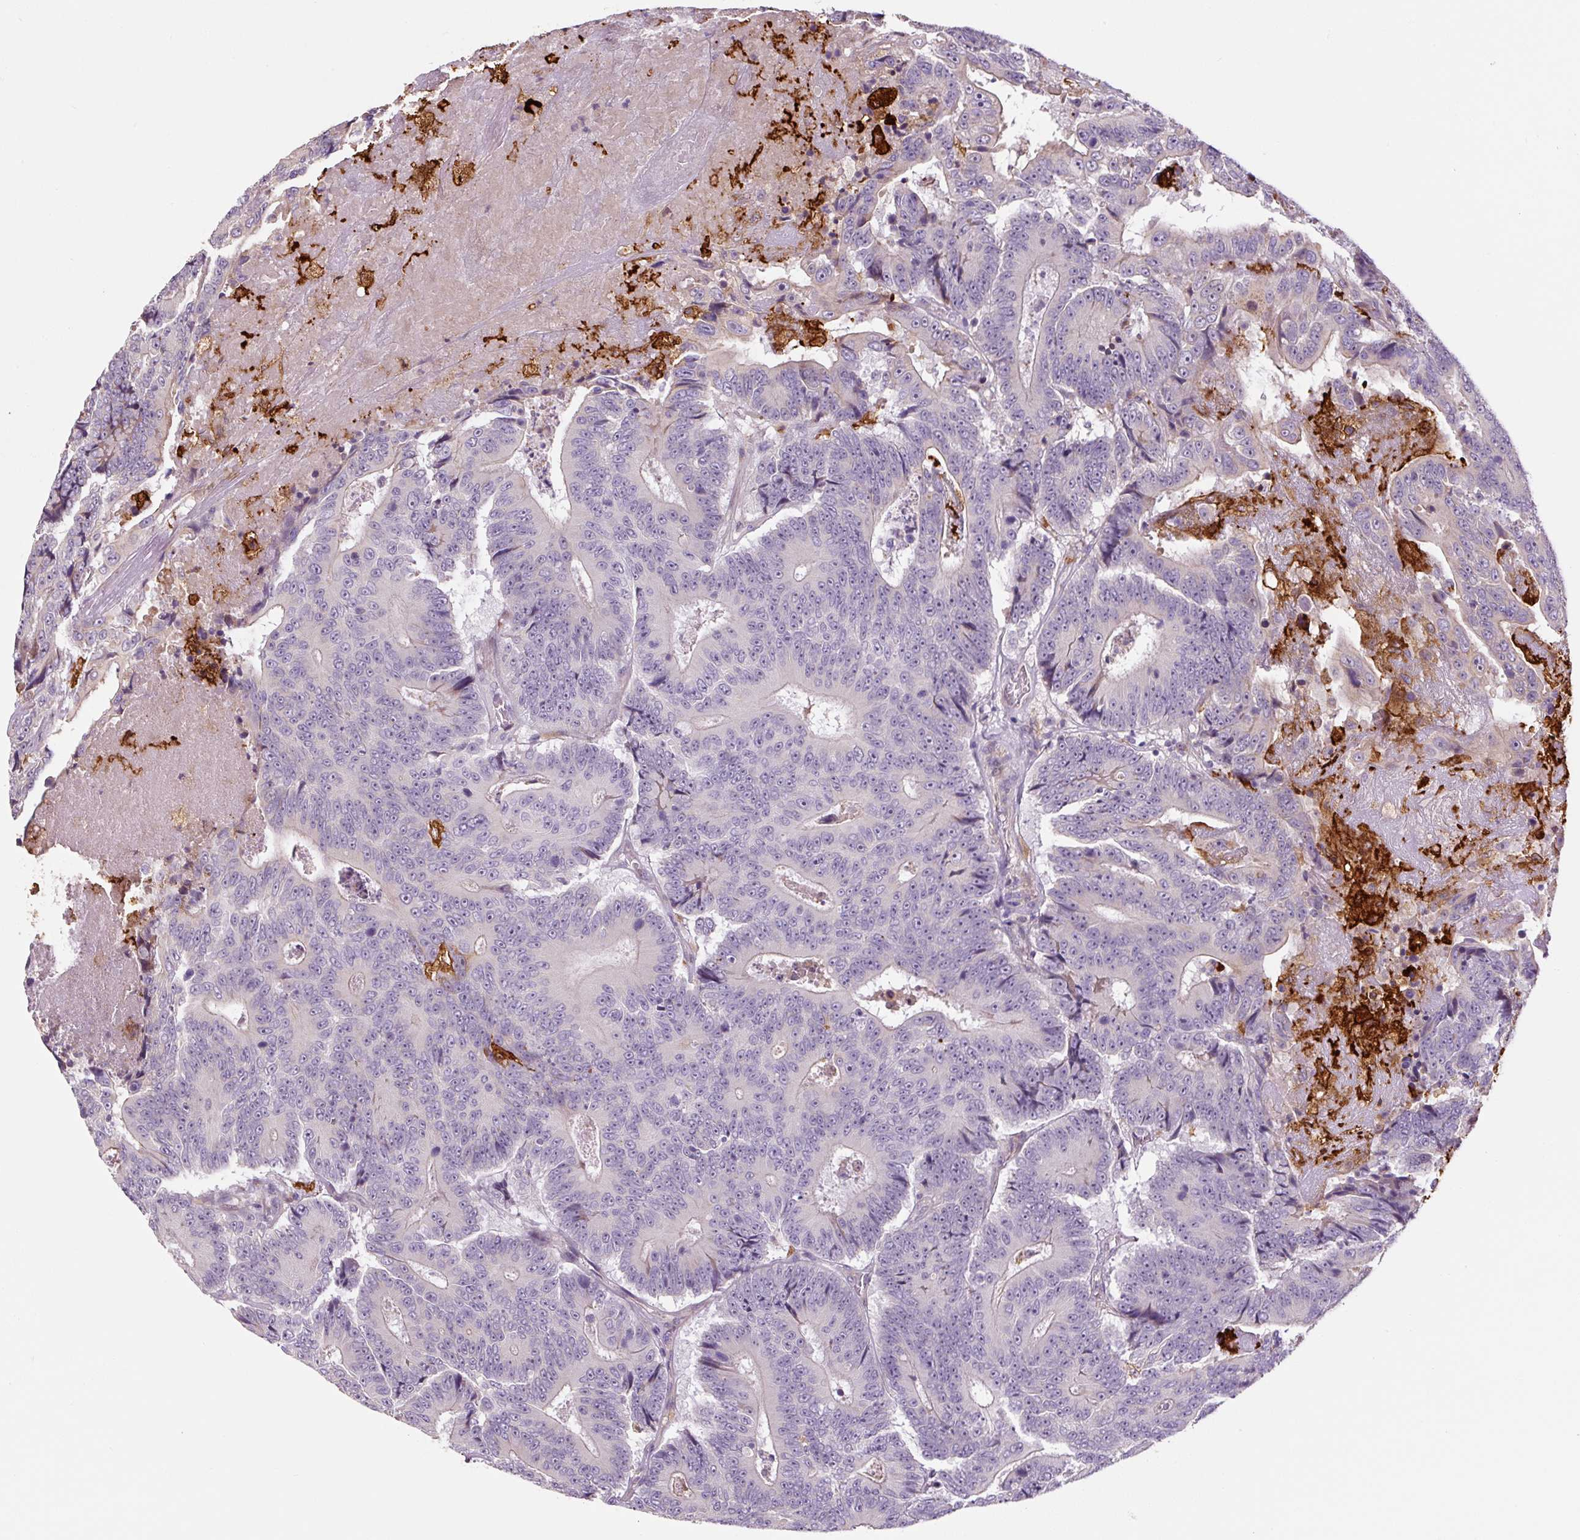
{"staining": {"intensity": "negative", "quantity": "none", "location": "none"}, "tissue": "colorectal cancer", "cell_type": "Tumor cells", "image_type": "cancer", "snomed": [{"axis": "morphology", "description": "Adenocarcinoma, NOS"}, {"axis": "topography", "description": "Colon"}], "caption": "Tumor cells show no significant staining in adenocarcinoma (colorectal).", "gene": "FUT10", "patient": {"sex": "male", "age": 83}}